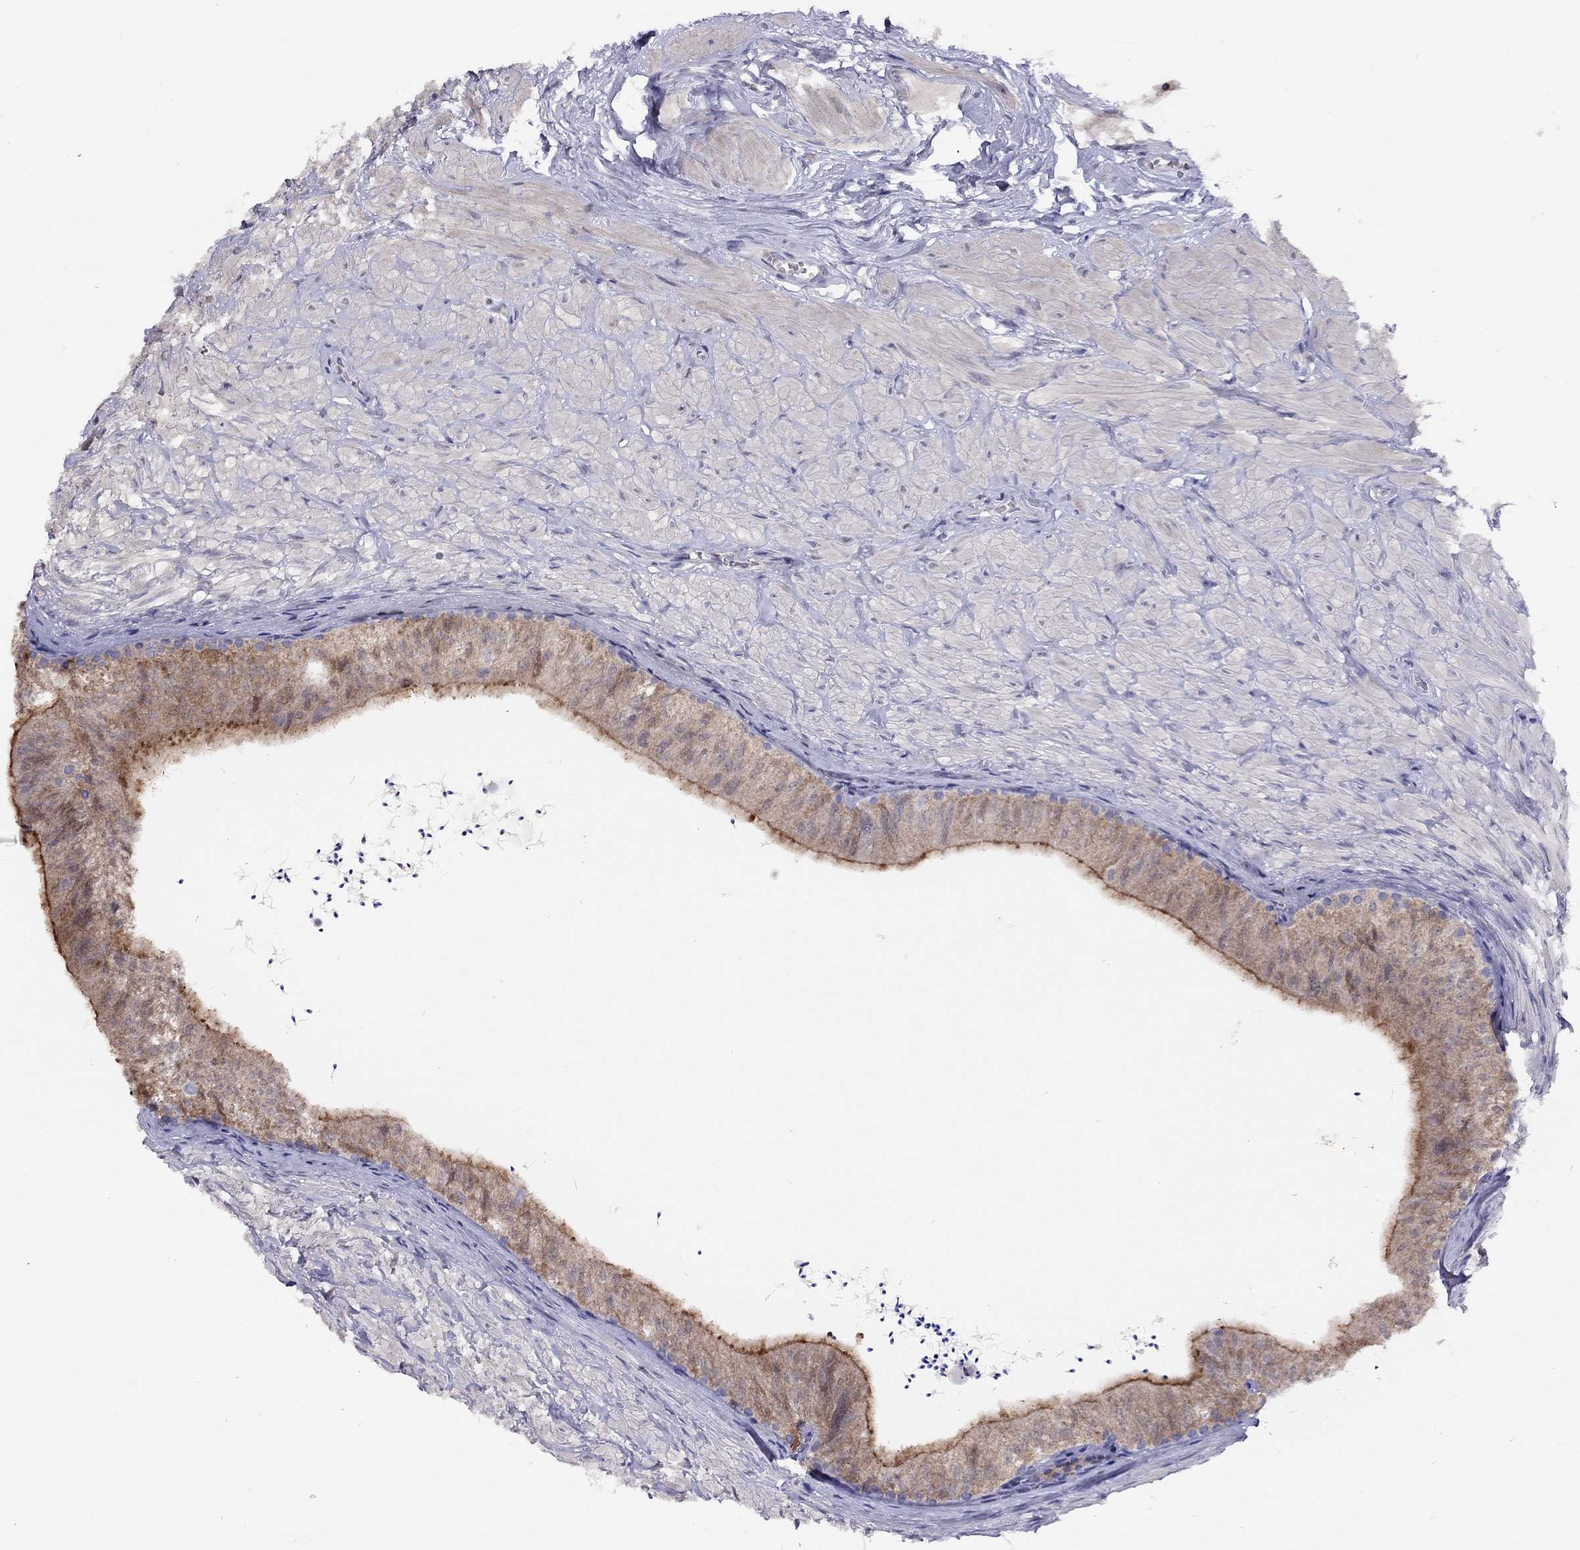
{"staining": {"intensity": "moderate", "quantity": ">75%", "location": "cytoplasmic/membranous"}, "tissue": "epididymis", "cell_type": "Glandular cells", "image_type": "normal", "snomed": [{"axis": "morphology", "description": "Normal tissue, NOS"}, {"axis": "topography", "description": "Epididymis"}], "caption": "DAB (3,3'-diaminobenzidine) immunohistochemical staining of normal epididymis exhibits moderate cytoplasmic/membranous protein staining in approximately >75% of glandular cells. Nuclei are stained in blue.", "gene": "CITED1", "patient": {"sex": "male", "age": 32}}